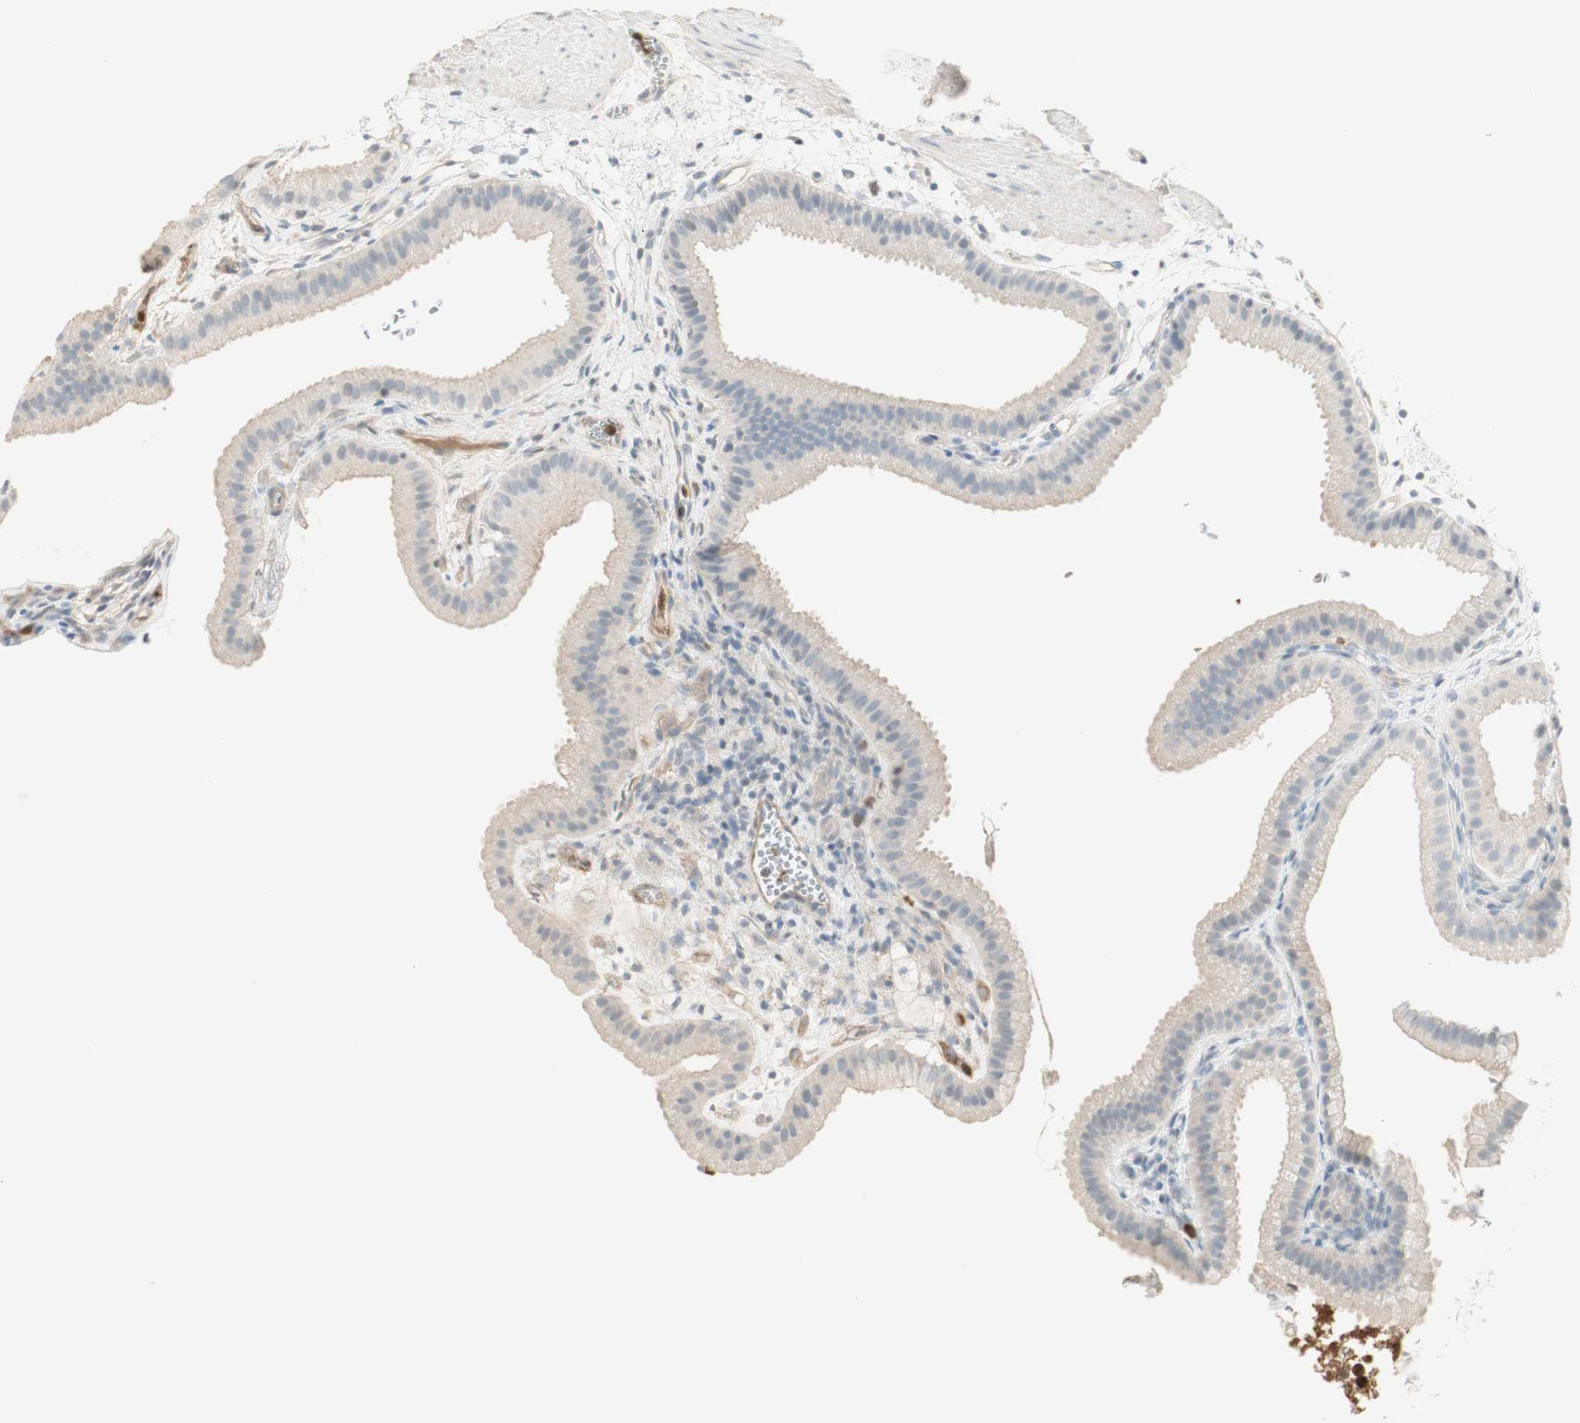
{"staining": {"intensity": "weak", "quantity": "<25%", "location": "cytoplasmic/membranous"}, "tissue": "gallbladder", "cell_type": "Glandular cells", "image_type": "normal", "snomed": [{"axis": "morphology", "description": "Normal tissue, NOS"}, {"axis": "topography", "description": "Gallbladder"}], "caption": "A histopathology image of gallbladder stained for a protein reveals no brown staining in glandular cells.", "gene": "NID1", "patient": {"sex": "female", "age": 64}}